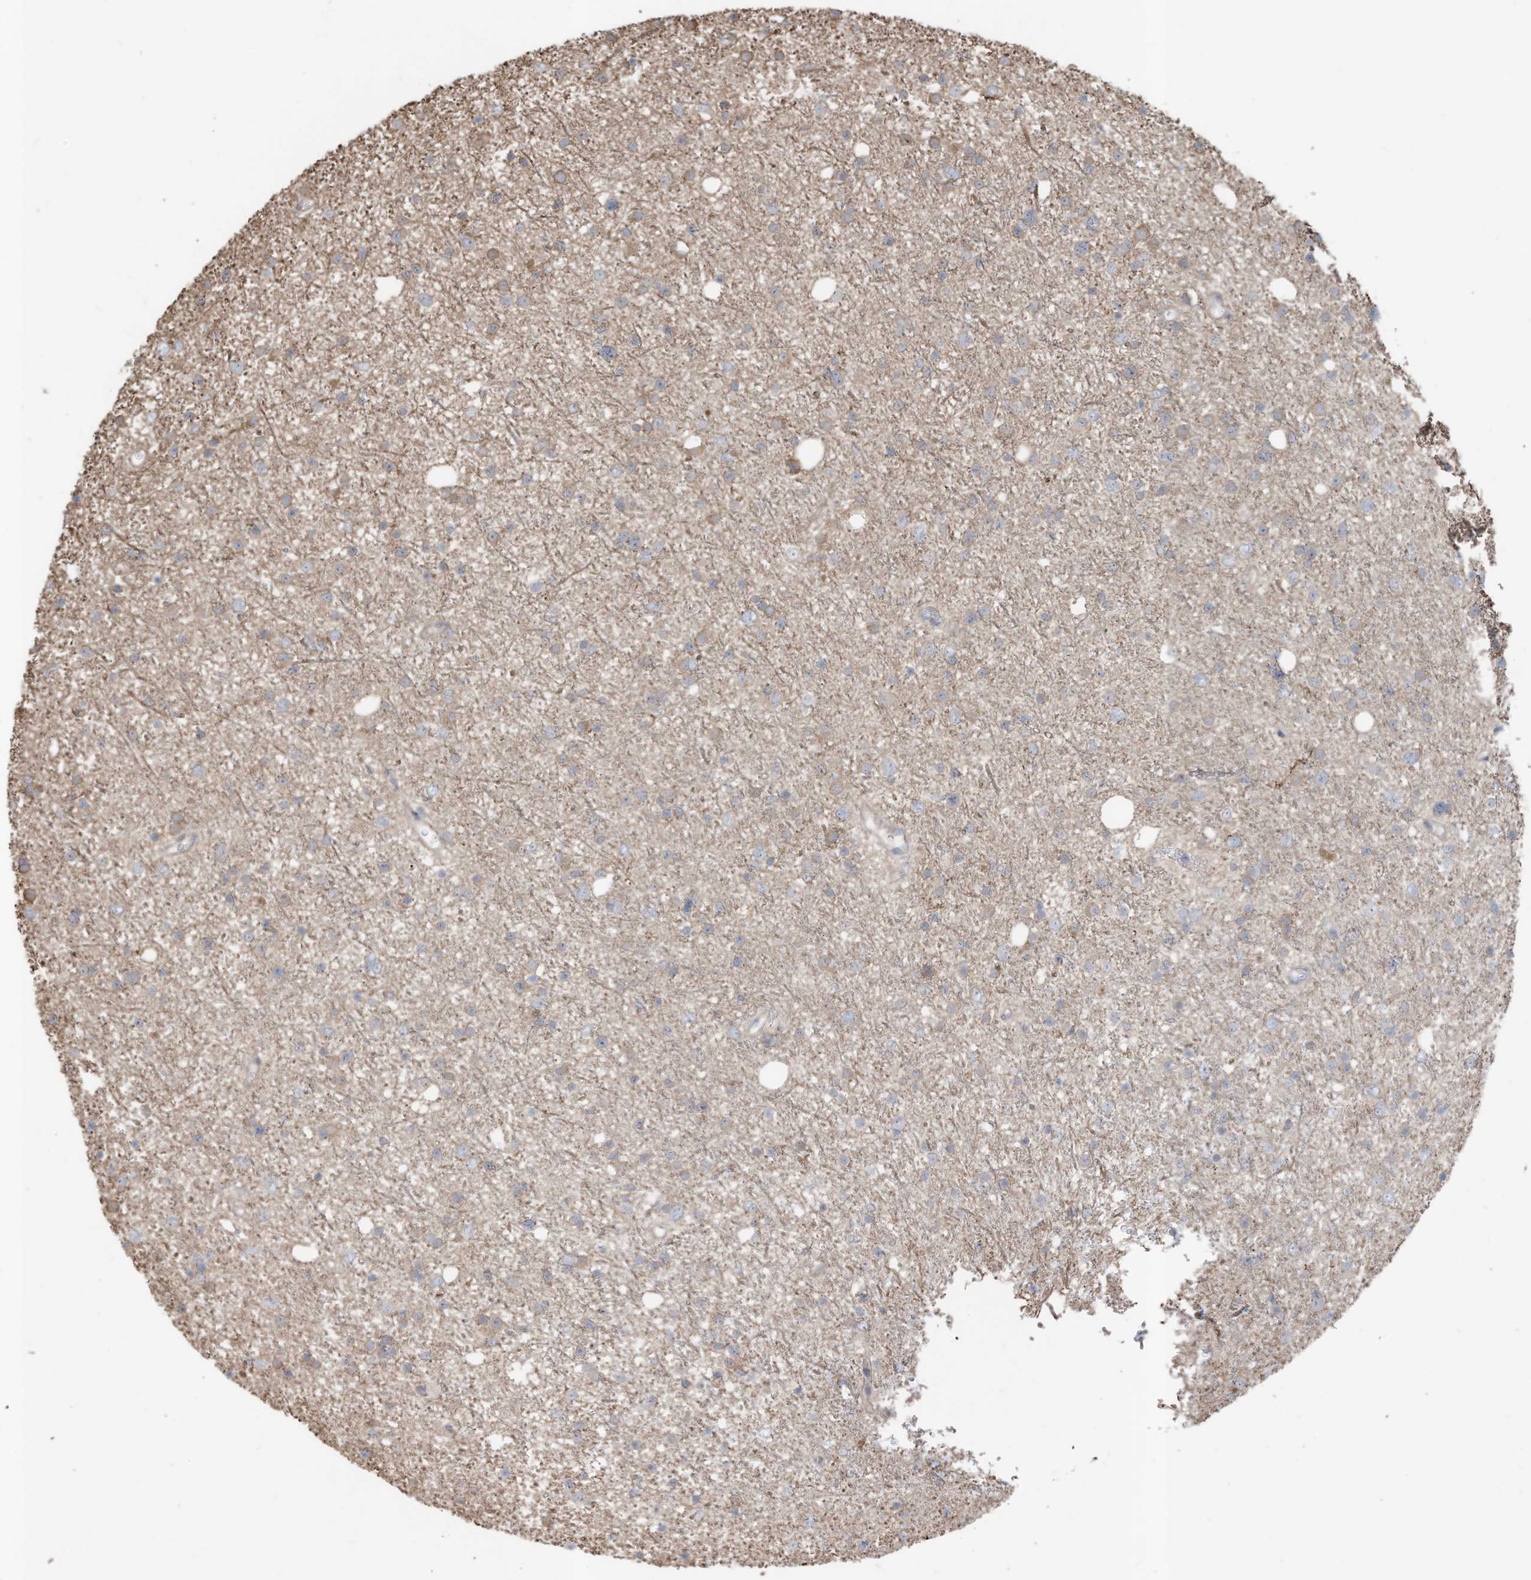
{"staining": {"intensity": "negative", "quantity": "none", "location": "none"}, "tissue": "glioma", "cell_type": "Tumor cells", "image_type": "cancer", "snomed": [{"axis": "morphology", "description": "Glioma, malignant, Low grade"}, {"axis": "topography", "description": "Cerebral cortex"}], "caption": "A histopathology image of human glioma is negative for staining in tumor cells.", "gene": "SLC17A7", "patient": {"sex": "female", "age": 39}}